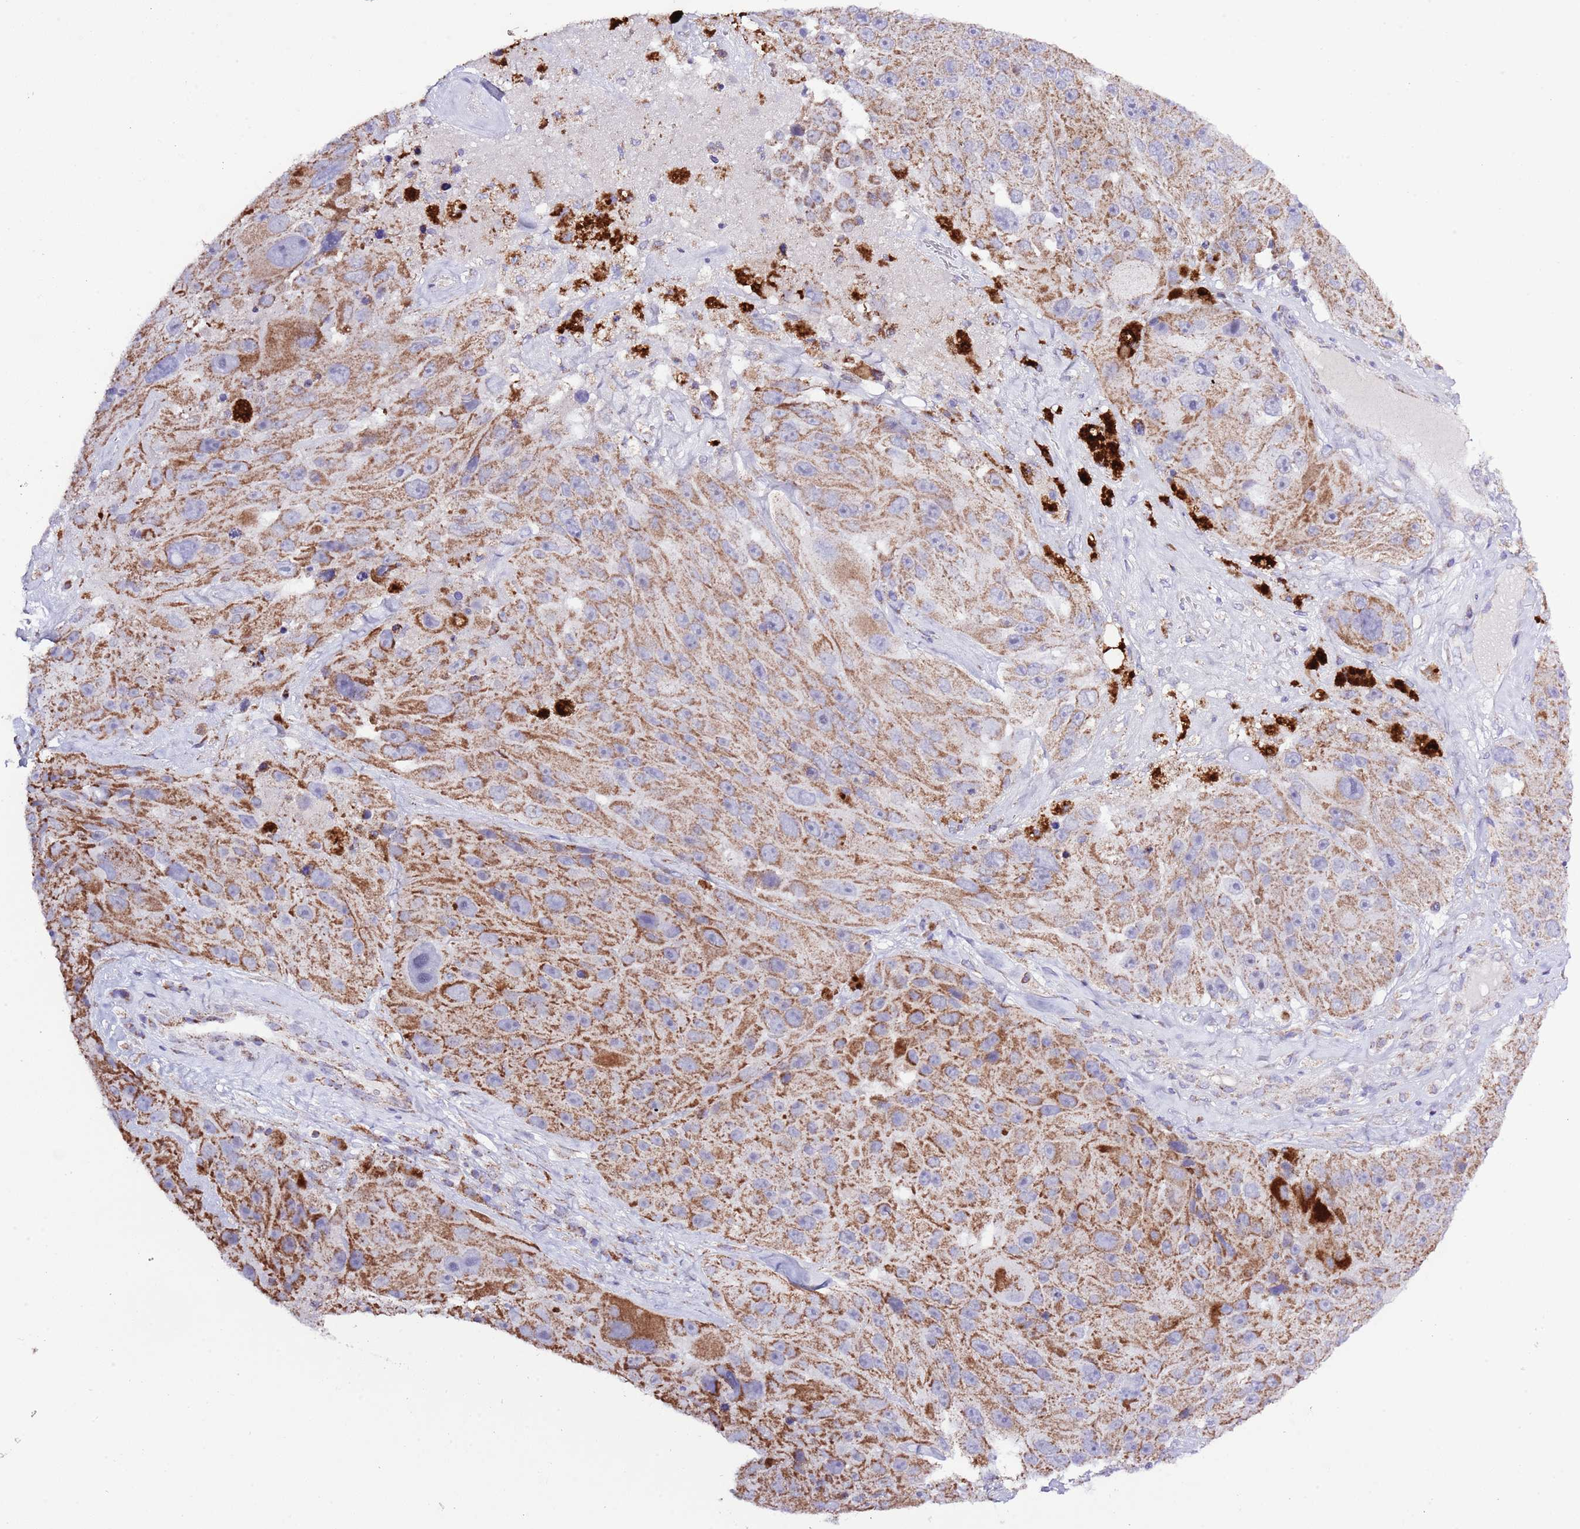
{"staining": {"intensity": "strong", "quantity": "25%-75%", "location": "cytoplasmic/membranous"}, "tissue": "melanoma", "cell_type": "Tumor cells", "image_type": "cancer", "snomed": [{"axis": "morphology", "description": "Malignant melanoma, Metastatic site"}, {"axis": "topography", "description": "Lymph node"}], "caption": "Malignant melanoma (metastatic site) stained for a protein (brown) displays strong cytoplasmic/membranous positive staining in about 25%-75% of tumor cells.", "gene": "TEKTIP1", "patient": {"sex": "male", "age": 62}}